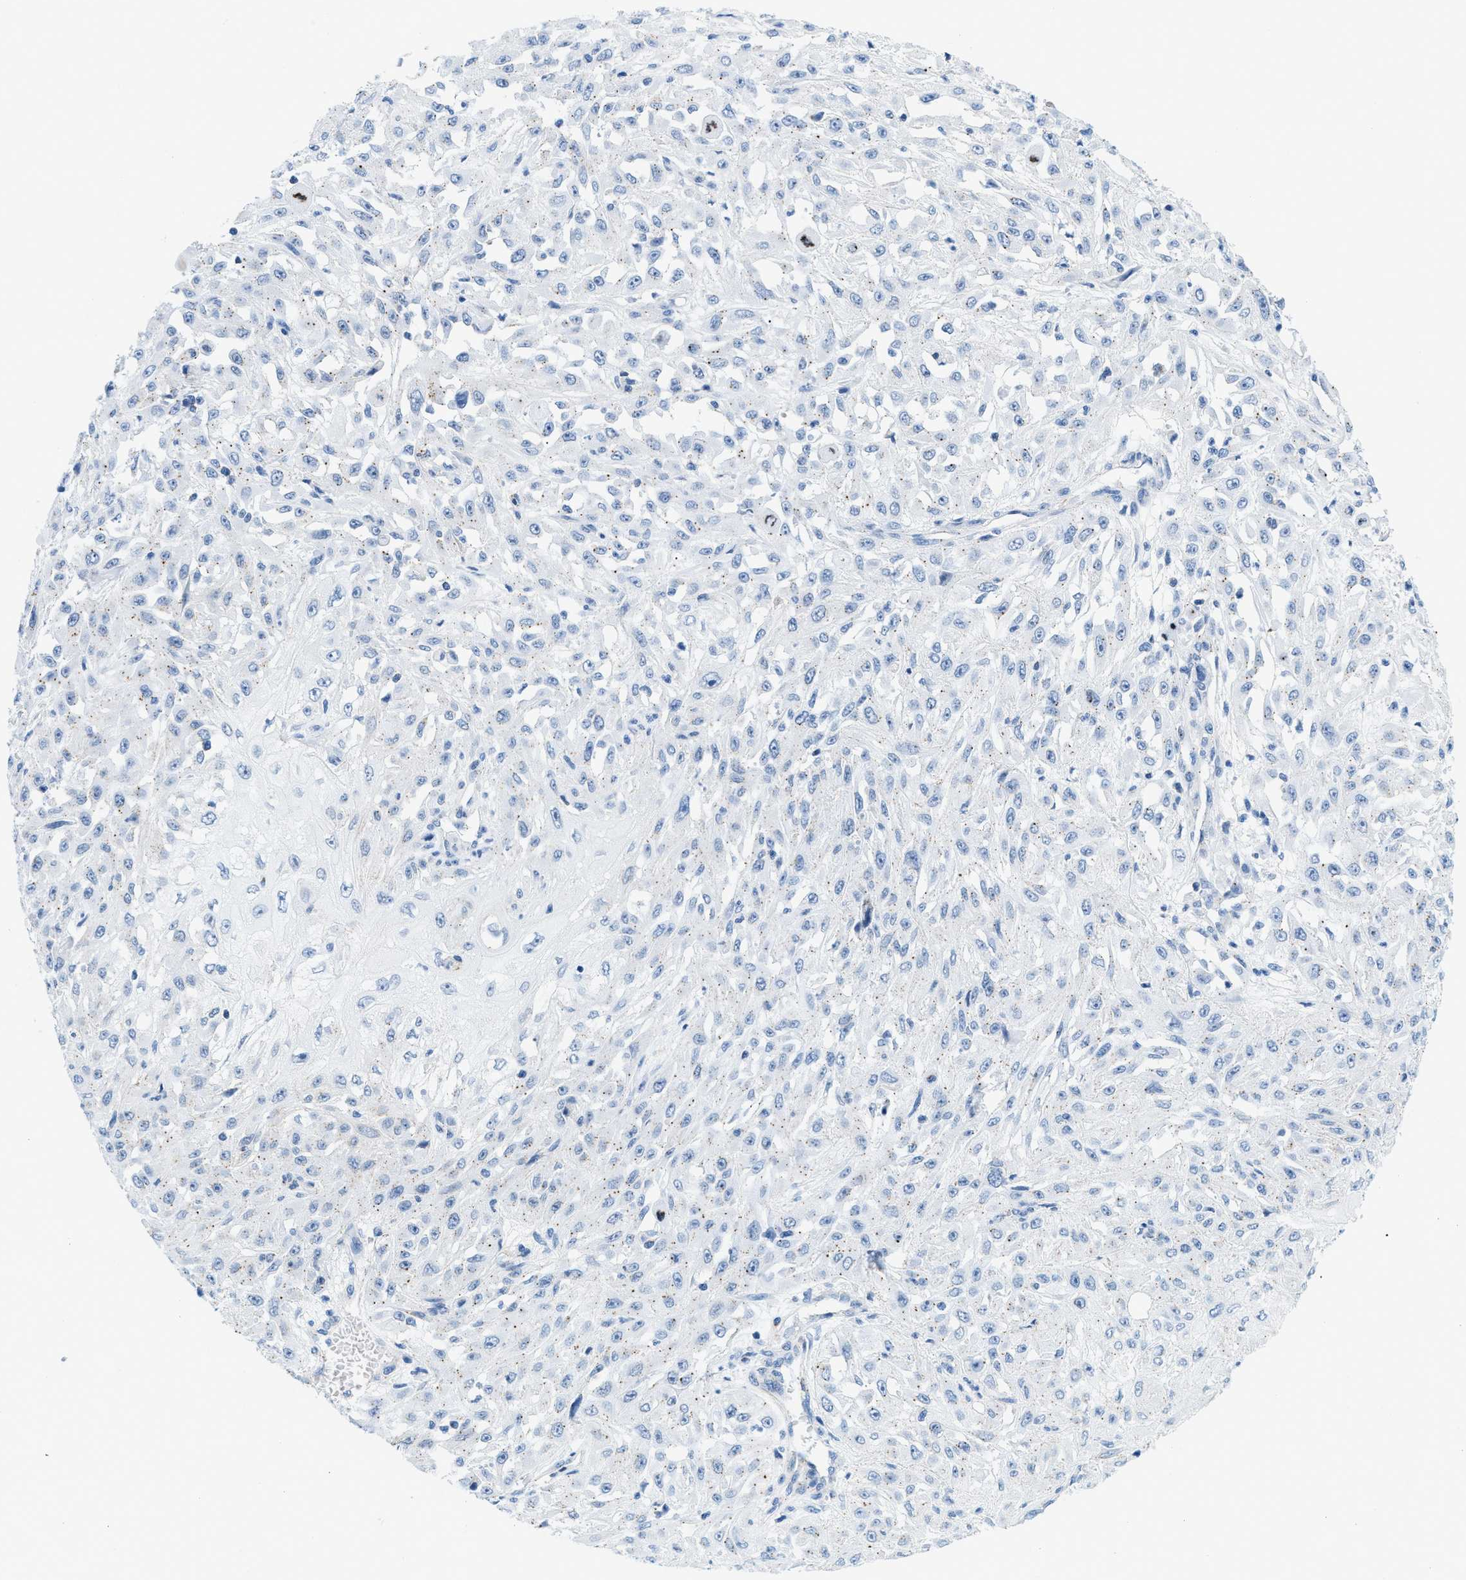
{"staining": {"intensity": "negative", "quantity": "none", "location": "none"}, "tissue": "skin cancer", "cell_type": "Tumor cells", "image_type": "cancer", "snomed": [{"axis": "morphology", "description": "Squamous cell carcinoma, NOS"}, {"axis": "morphology", "description": "Squamous cell carcinoma, metastatic, NOS"}, {"axis": "topography", "description": "Skin"}, {"axis": "topography", "description": "Lymph node"}], "caption": "Immunohistochemistry (IHC) micrograph of neoplastic tissue: skin cancer (squamous cell carcinoma) stained with DAB (3,3'-diaminobenzidine) shows no significant protein expression in tumor cells.", "gene": "FDCSP", "patient": {"sex": "male", "age": 75}}